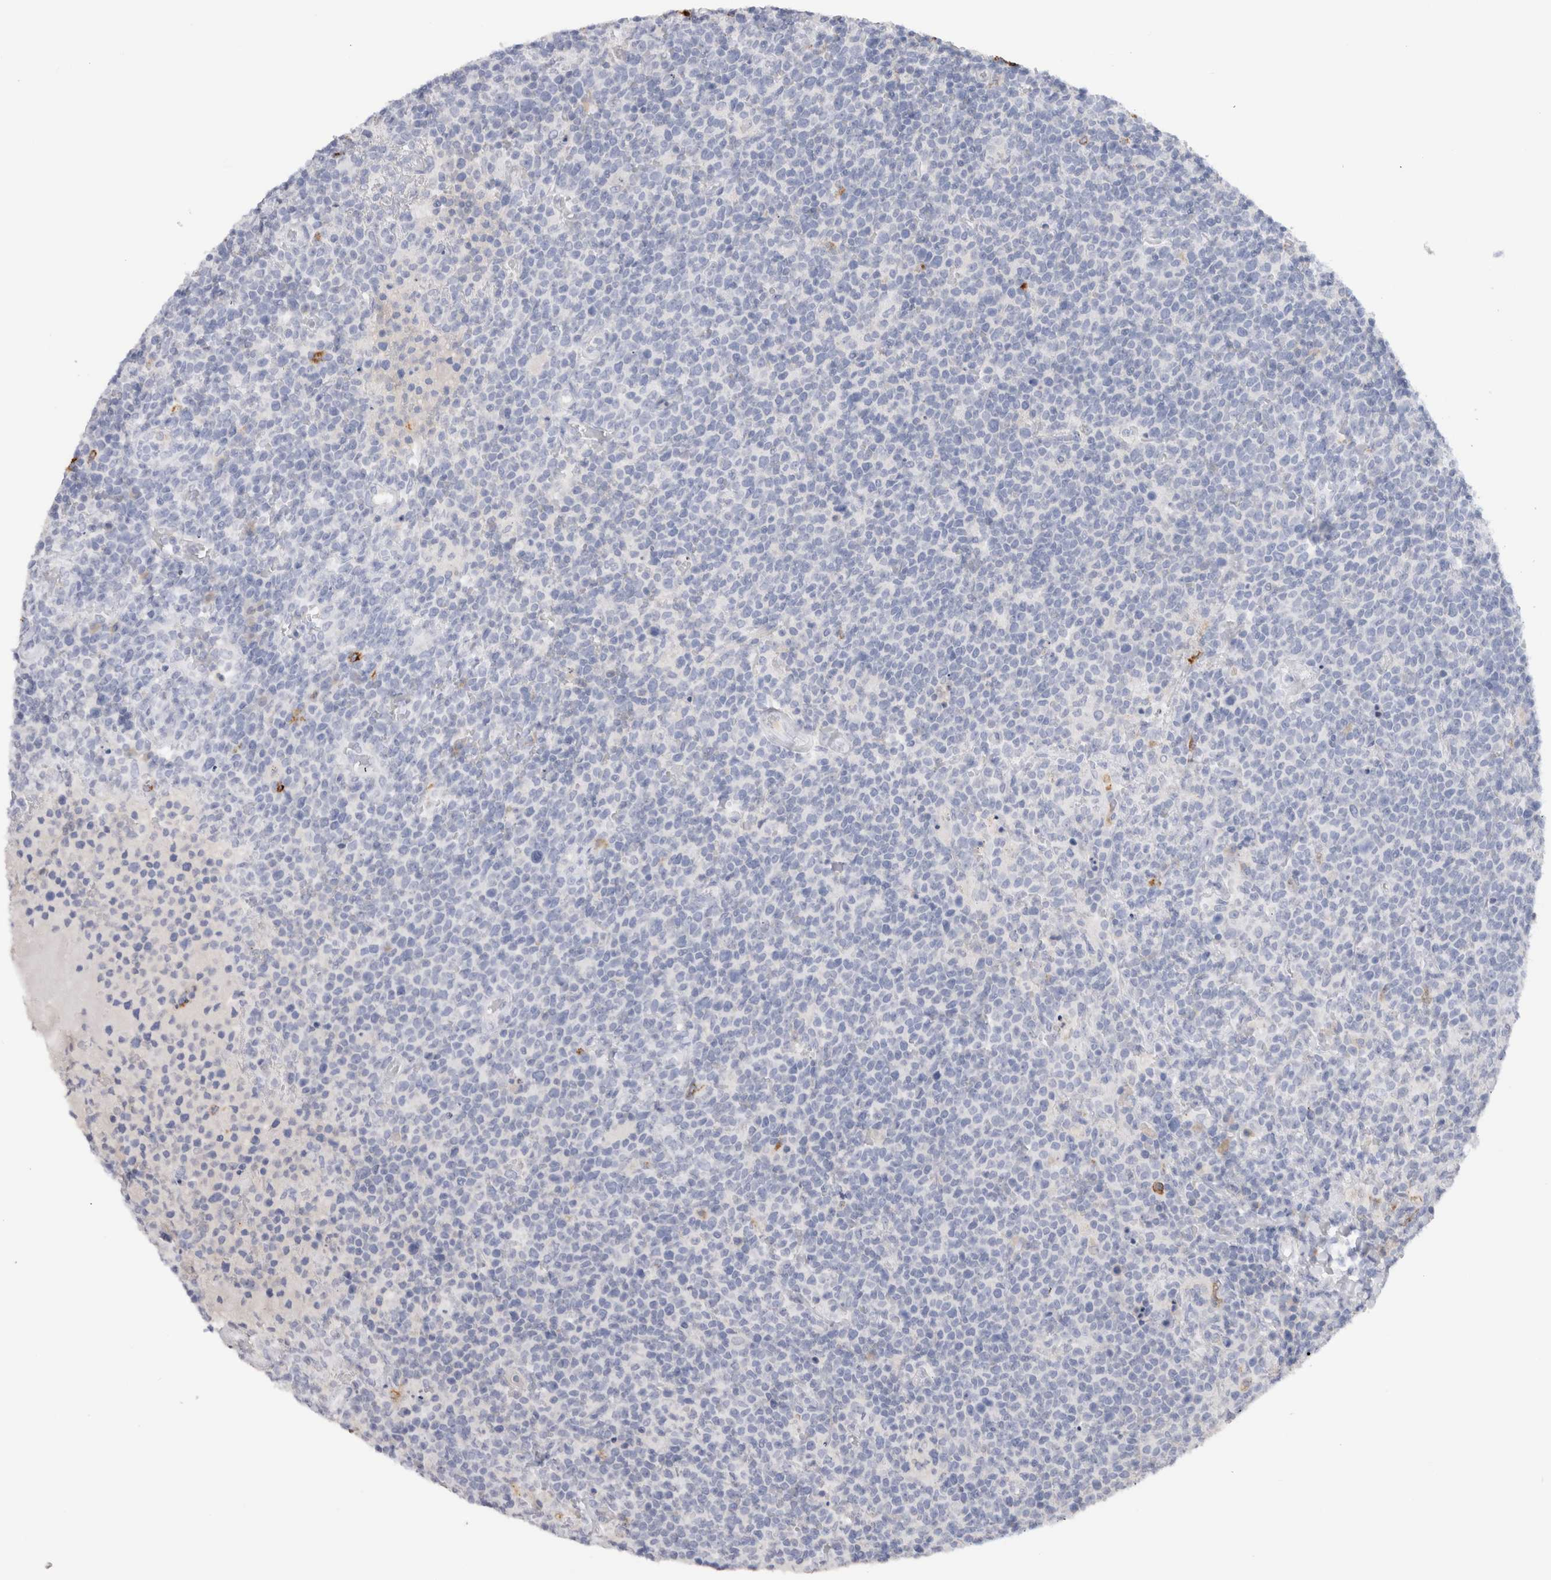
{"staining": {"intensity": "negative", "quantity": "none", "location": "none"}, "tissue": "lymphoma", "cell_type": "Tumor cells", "image_type": "cancer", "snomed": [{"axis": "morphology", "description": "Malignant lymphoma, non-Hodgkin's type, High grade"}, {"axis": "topography", "description": "Lymph node"}], "caption": "Immunohistochemistry (IHC) histopathology image of neoplastic tissue: high-grade malignant lymphoma, non-Hodgkin's type stained with DAB demonstrates no significant protein positivity in tumor cells.", "gene": "LAMP3", "patient": {"sex": "male", "age": 61}}